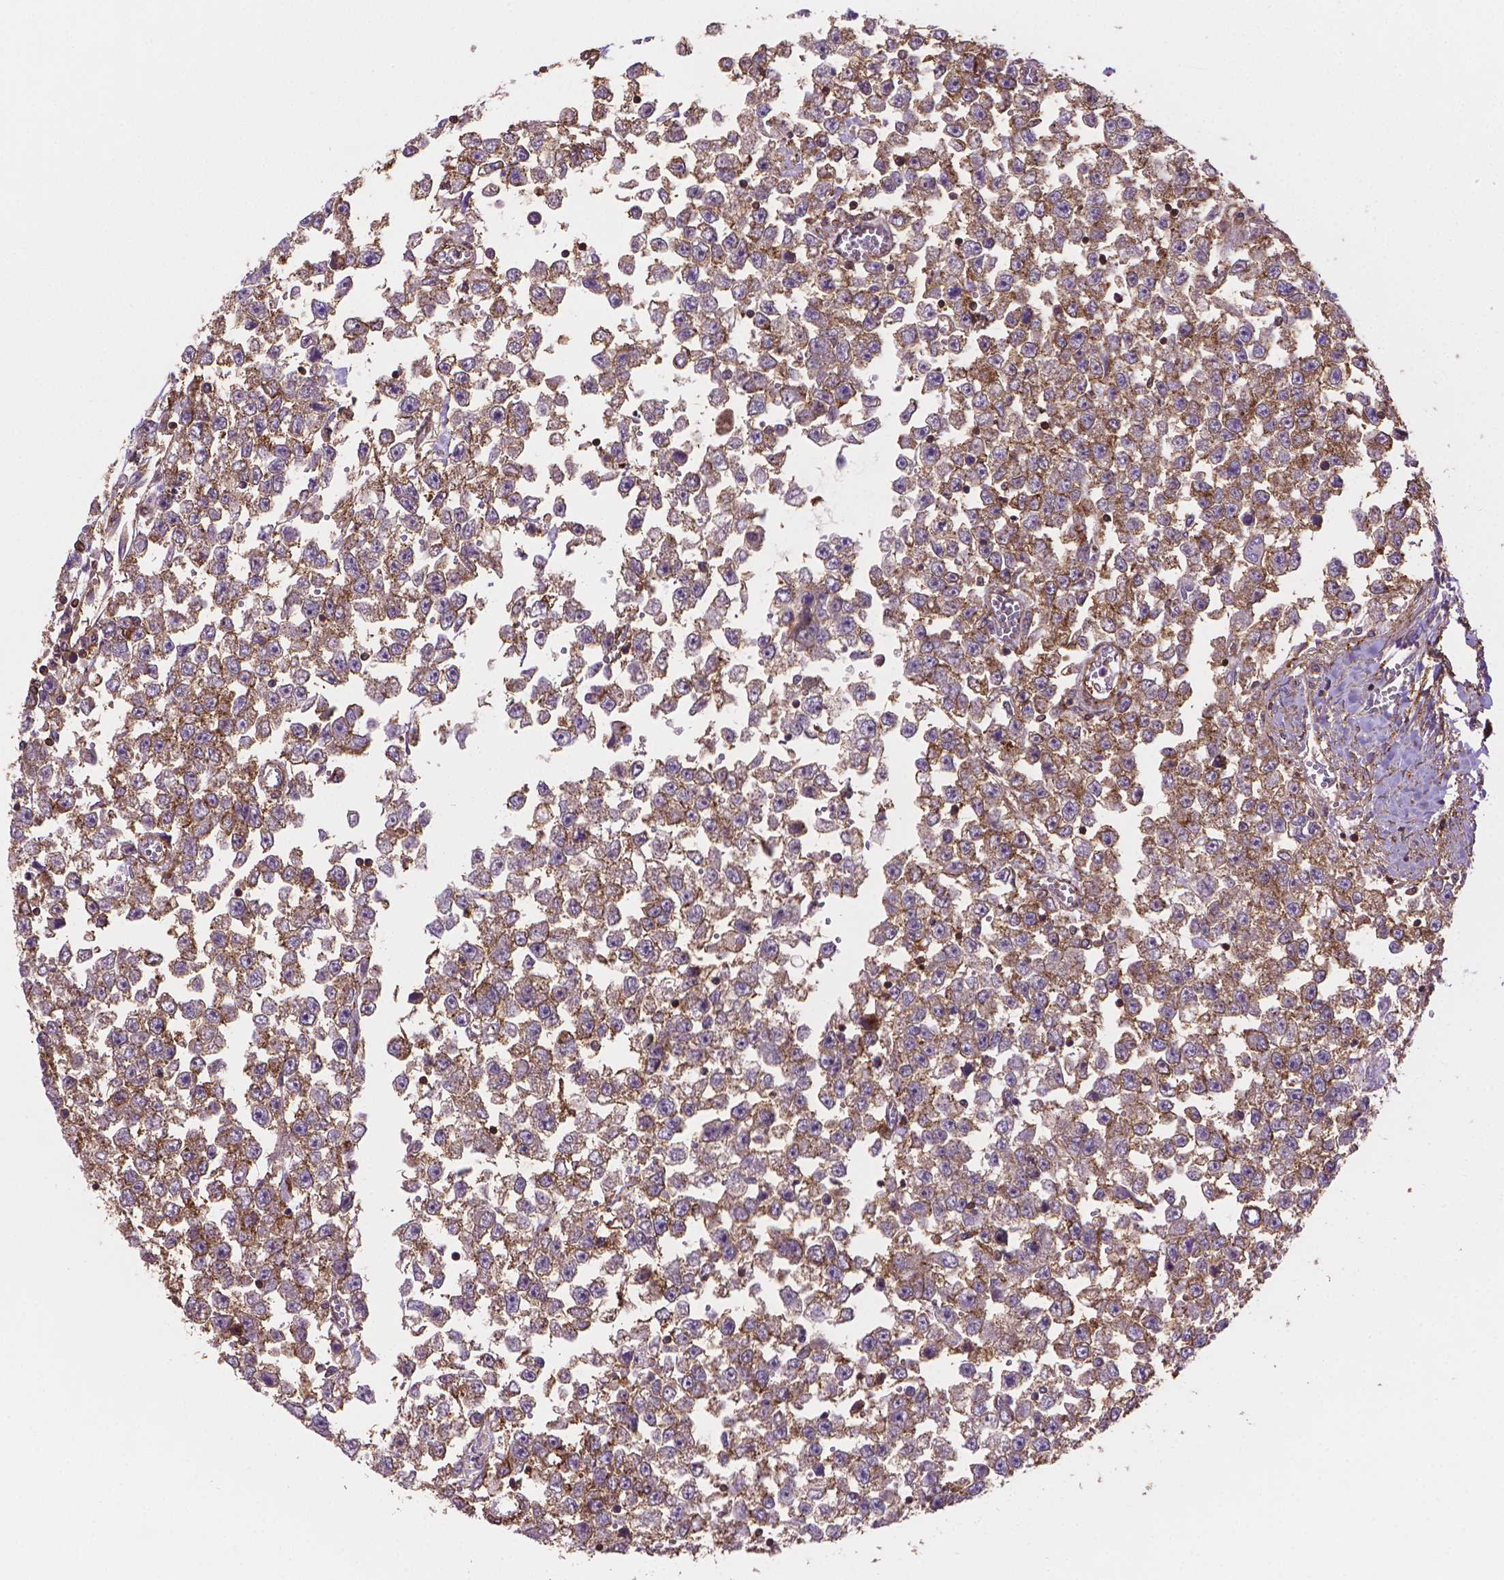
{"staining": {"intensity": "moderate", "quantity": "<25%", "location": "cytoplasmic/membranous"}, "tissue": "testis cancer", "cell_type": "Tumor cells", "image_type": "cancer", "snomed": [{"axis": "morphology", "description": "Seminoma, NOS"}, {"axis": "topography", "description": "Testis"}], "caption": "This is an image of immunohistochemistry staining of seminoma (testis), which shows moderate expression in the cytoplasmic/membranous of tumor cells.", "gene": "ACAD10", "patient": {"sex": "male", "age": 34}}